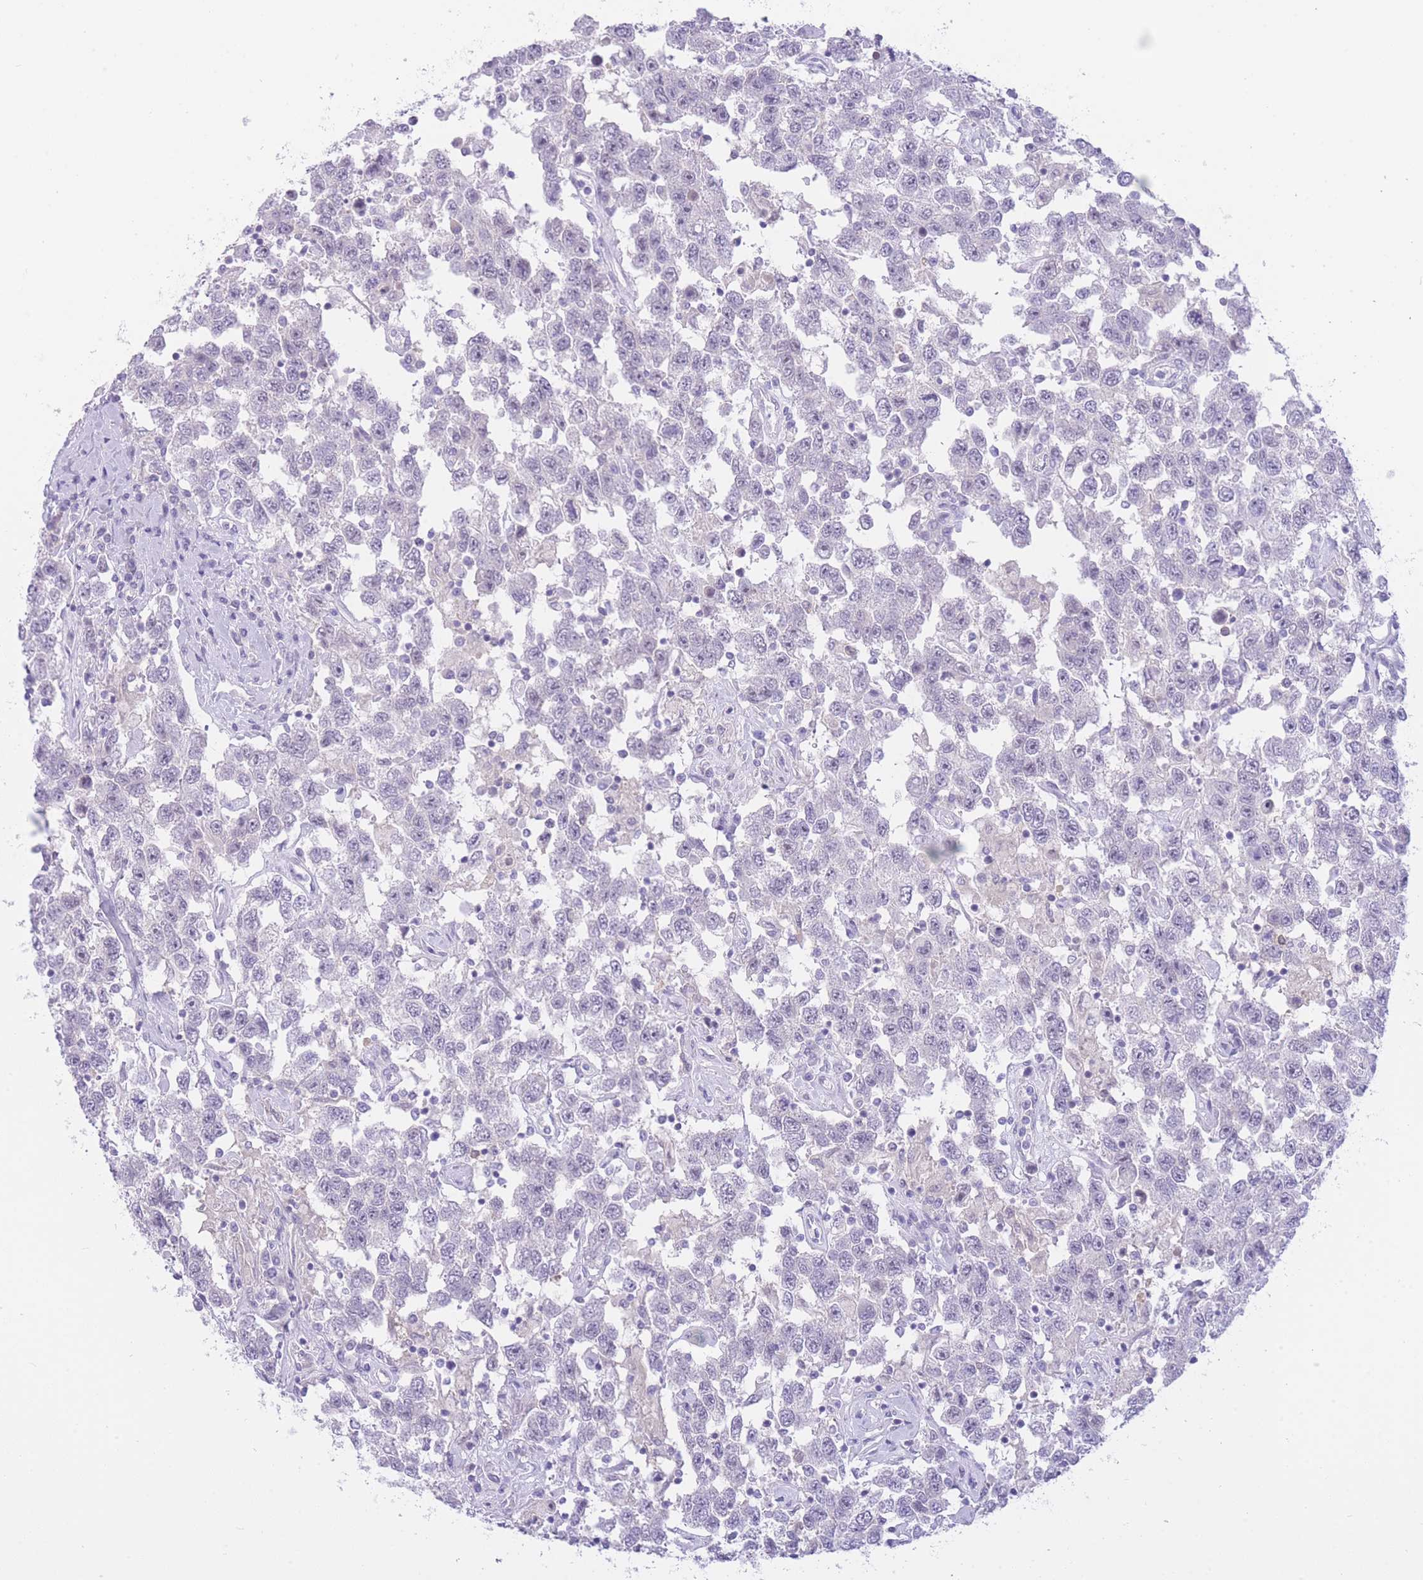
{"staining": {"intensity": "negative", "quantity": "none", "location": "none"}, "tissue": "testis cancer", "cell_type": "Tumor cells", "image_type": "cancer", "snomed": [{"axis": "morphology", "description": "Seminoma, NOS"}, {"axis": "topography", "description": "Testis"}], "caption": "IHC of human testis seminoma exhibits no staining in tumor cells. Brightfield microscopy of IHC stained with DAB (brown) and hematoxylin (blue), captured at high magnification.", "gene": "ZNF212", "patient": {"sex": "male", "age": 41}}